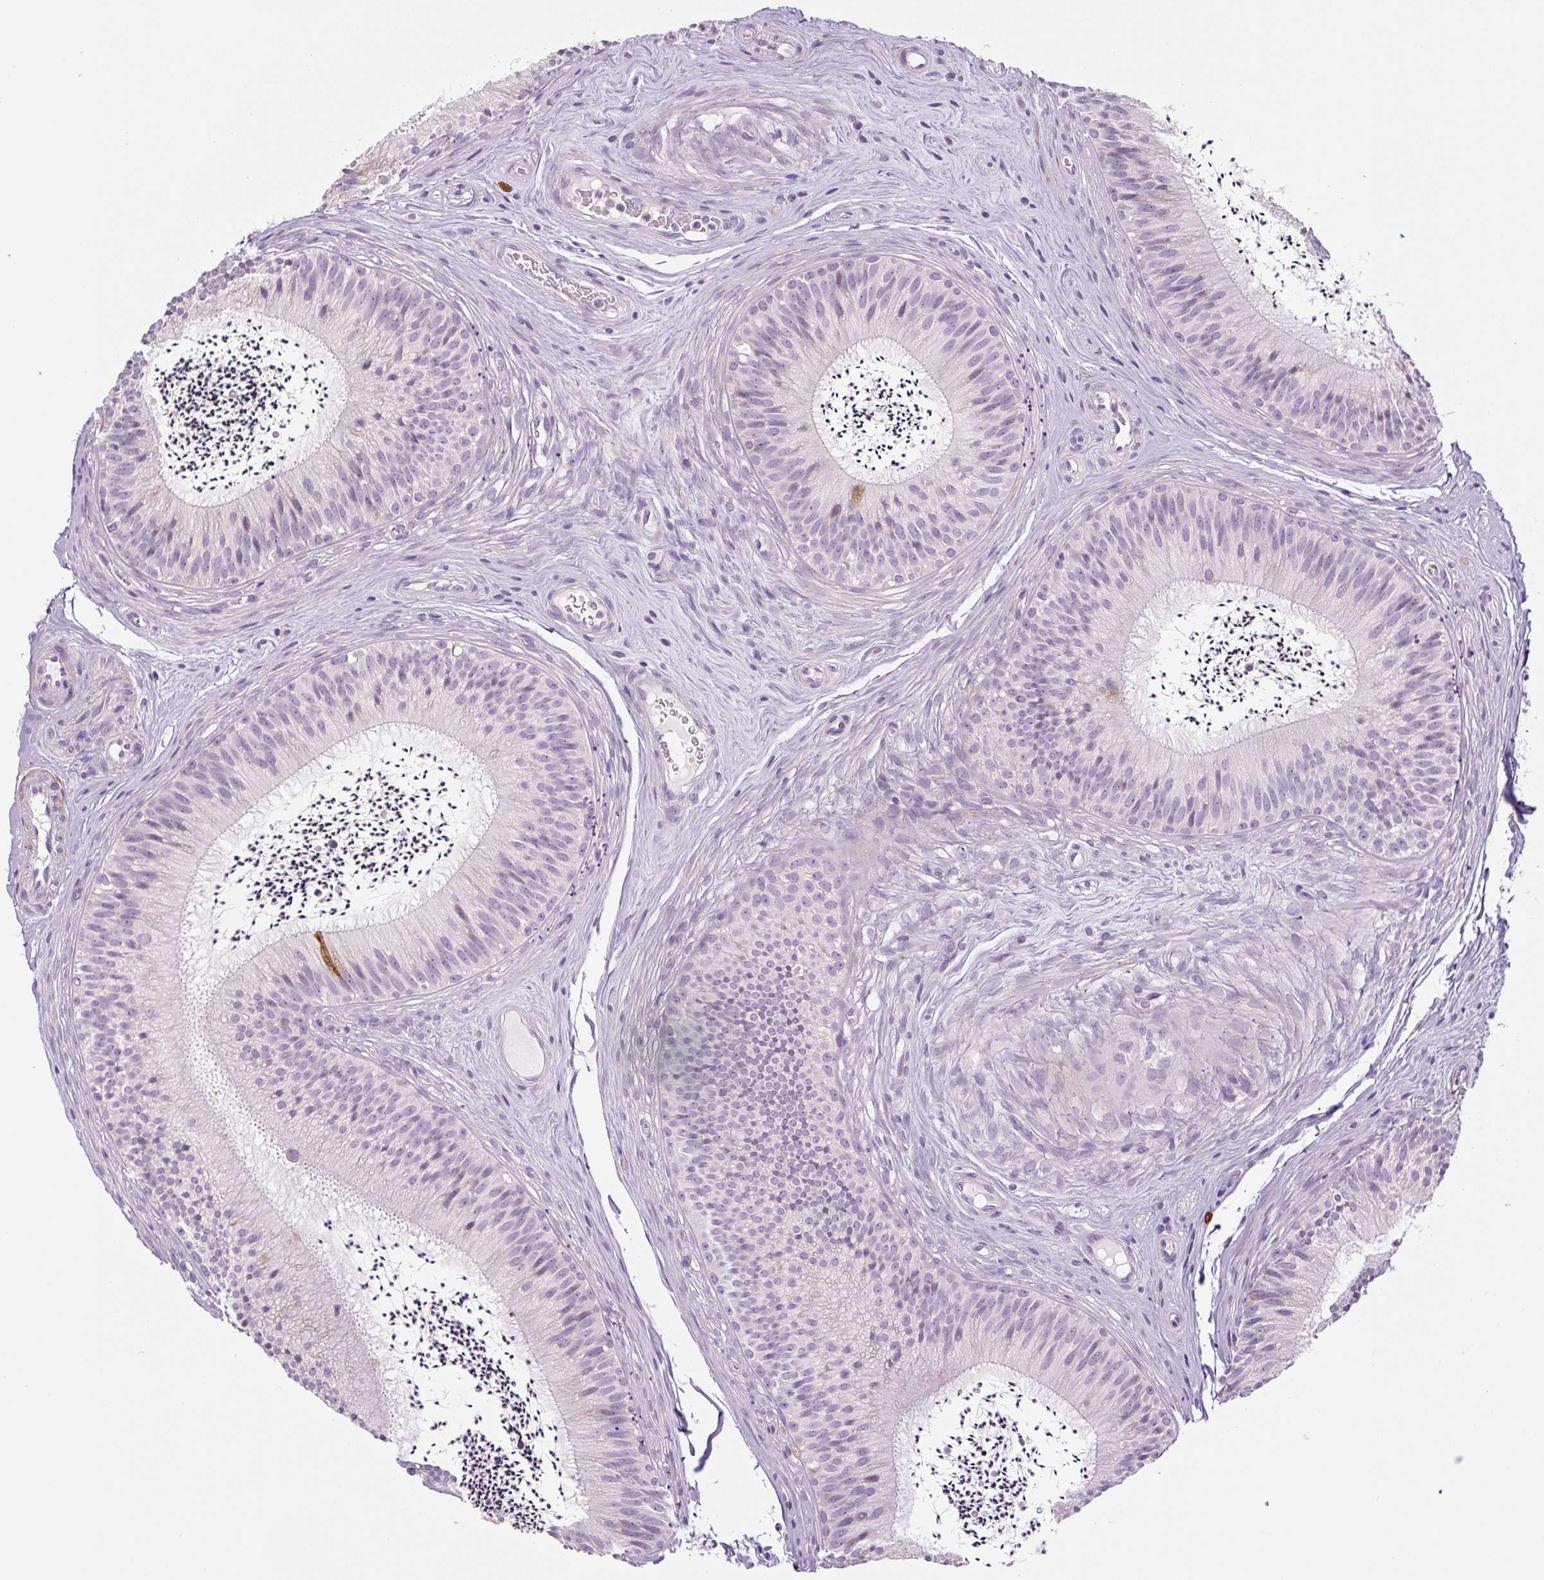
{"staining": {"intensity": "negative", "quantity": "none", "location": "none"}, "tissue": "epididymis", "cell_type": "Glandular cells", "image_type": "normal", "snomed": [{"axis": "morphology", "description": "Normal tissue, NOS"}, {"axis": "topography", "description": "Epididymis"}], "caption": "Protein analysis of normal epididymis reveals no significant positivity in glandular cells.", "gene": "FUT10", "patient": {"sex": "male", "age": 24}}